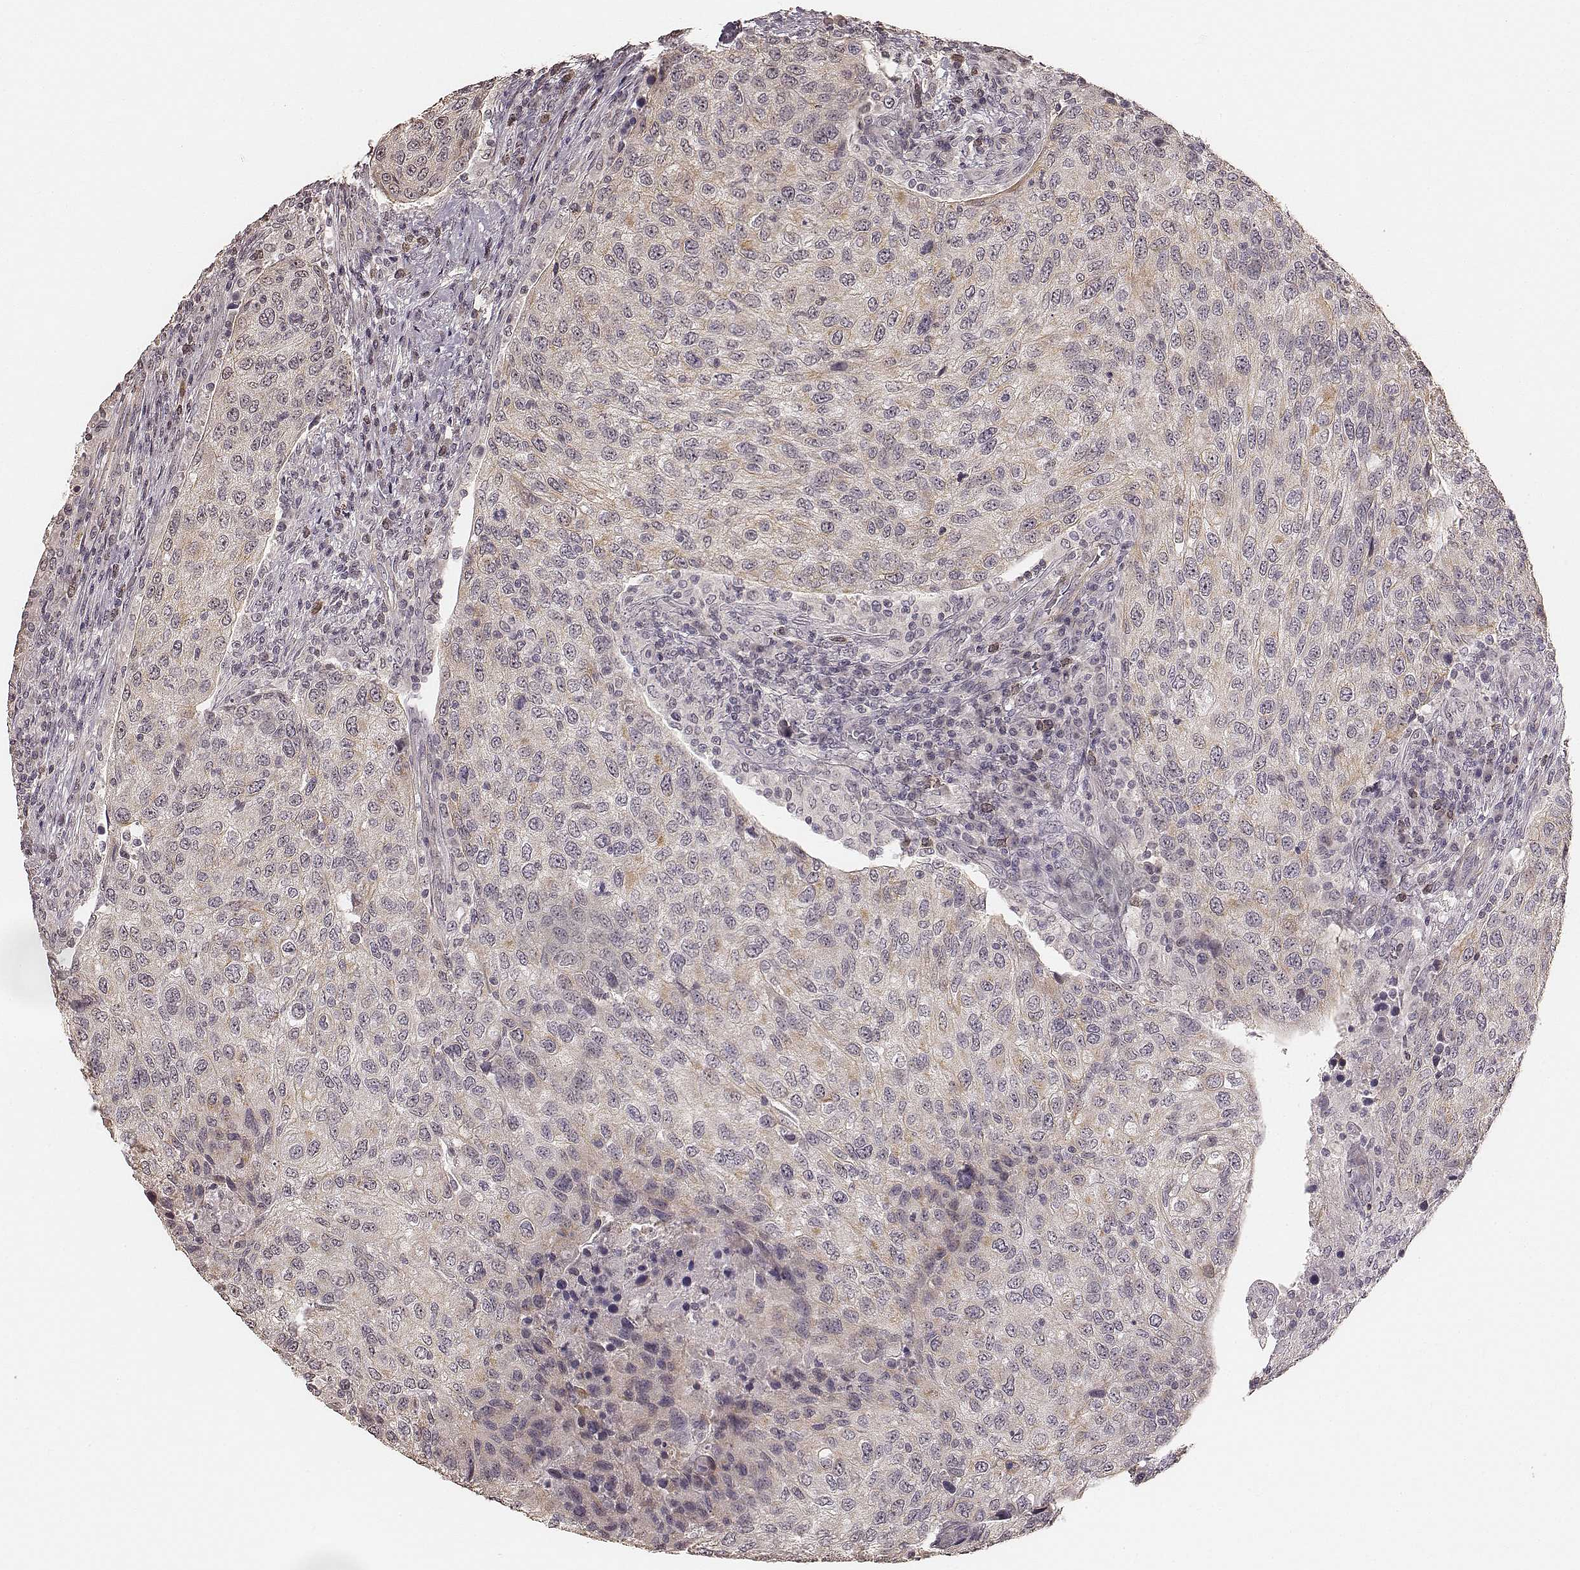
{"staining": {"intensity": "weak", "quantity": "<25%", "location": "cytoplasmic/membranous"}, "tissue": "urothelial cancer", "cell_type": "Tumor cells", "image_type": "cancer", "snomed": [{"axis": "morphology", "description": "Urothelial carcinoma, High grade"}, {"axis": "topography", "description": "Urinary bladder"}], "caption": "Urothelial carcinoma (high-grade) was stained to show a protein in brown. There is no significant expression in tumor cells.", "gene": "LY6K", "patient": {"sex": "female", "age": 78}}